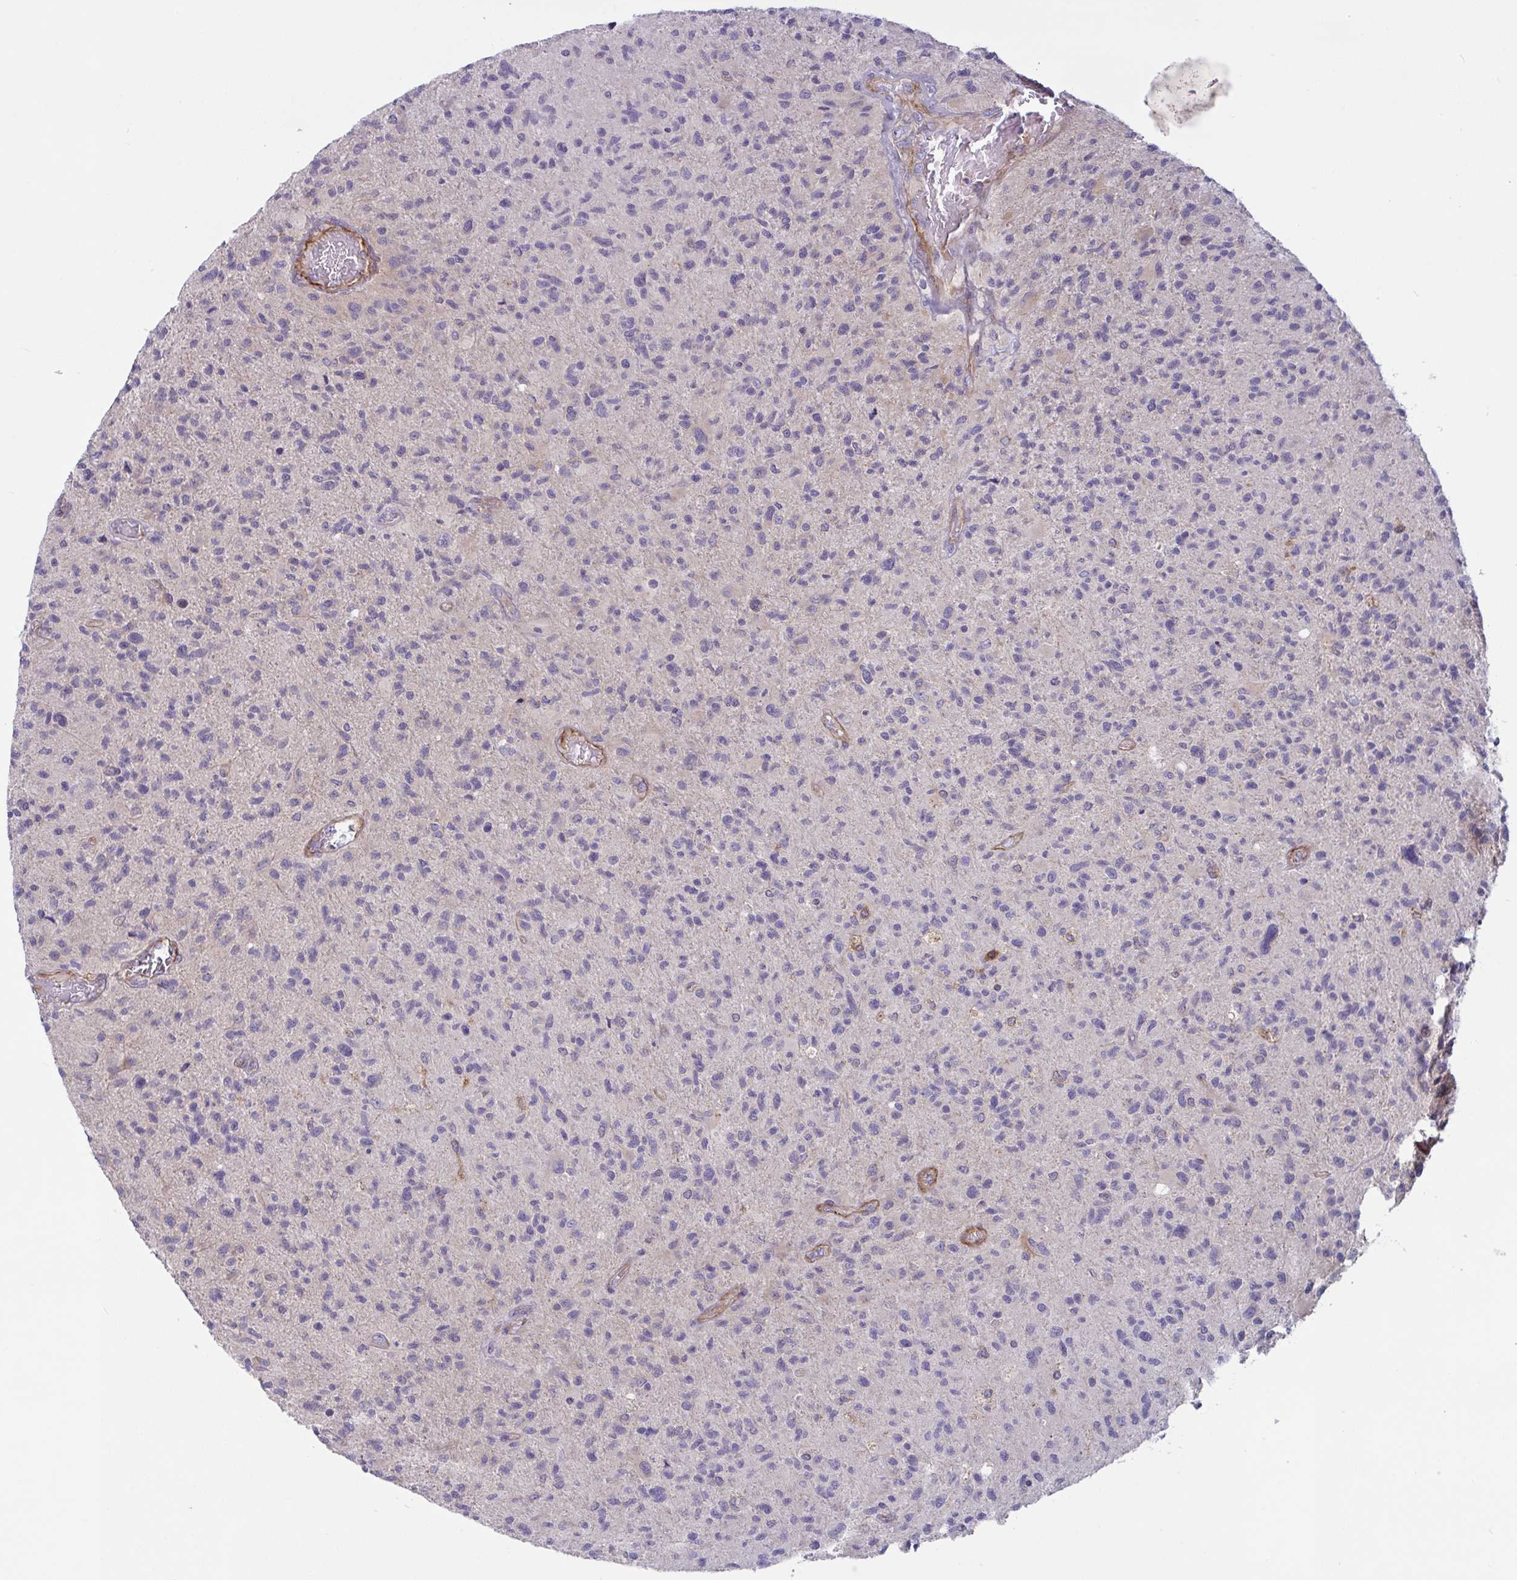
{"staining": {"intensity": "negative", "quantity": "none", "location": "none"}, "tissue": "glioma", "cell_type": "Tumor cells", "image_type": "cancer", "snomed": [{"axis": "morphology", "description": "Glioma, malignant, High grade"}, {"axis": "topography", "description": "Brain"}], "caption": "This is a histopathology image of immunohistochemistry (IHC) staining of high-grade glioma (malignant), which shows no positivity in tumor cells. (Immunohistochemistry (ihc), brightfield microscopy, high magnification).", "gene": "TANK", "patient": {"sex": "female", "age": 70}}